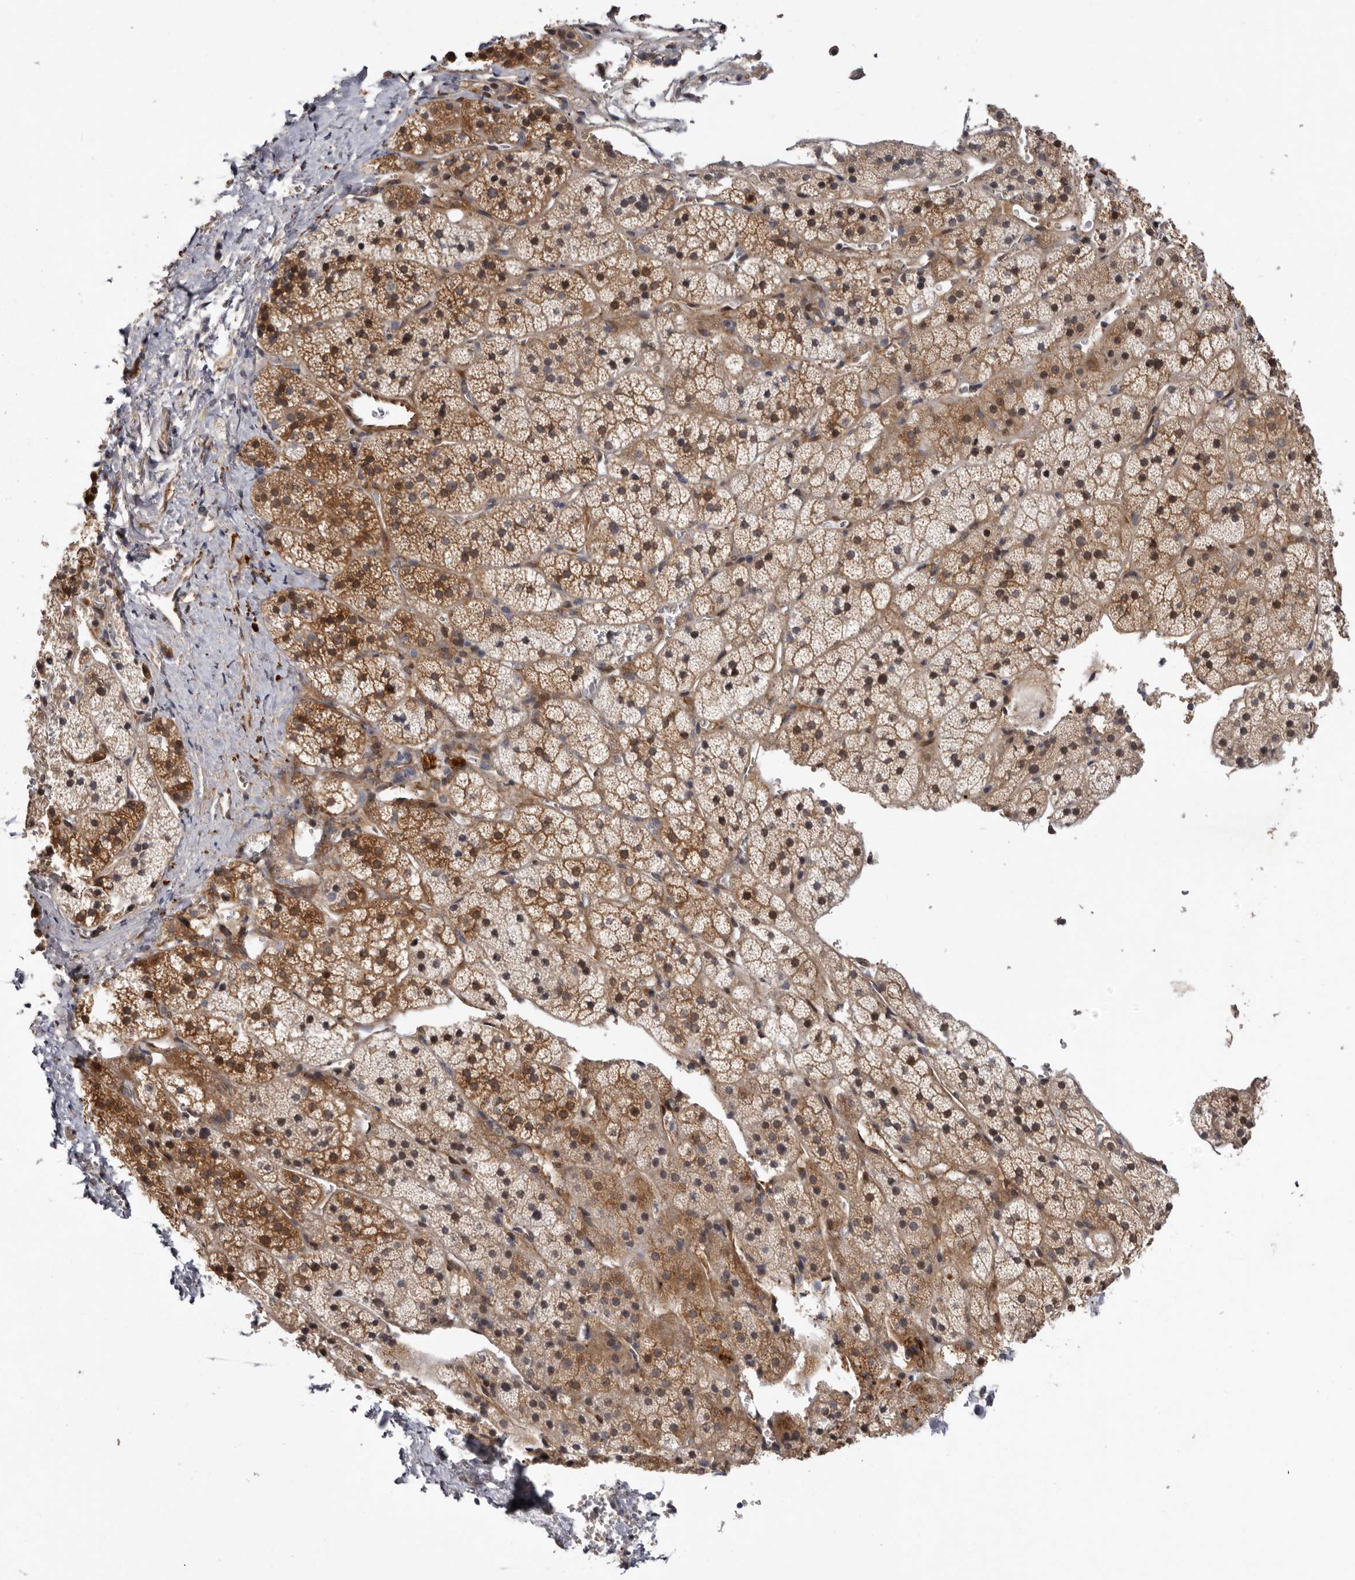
{"staining": {"intensity": "moderate", "quantity": ">75%", "location": "cytoplasmic/membranous,nuclear"}, "tissue": "adrenal gland", "cell_type": "Glandular cells", "image_type": "normal", "snomed": [{"axis": "morphology", "description": "Normal tissue, NOS"}, {"axis": "topography", "description": "Adrenal gland"}], "caption": "Immunohistochemistry (IHC) staining of benign adrenal gland, which shows medium levels of moderate cytoplasmic/membranous,nuclear positivity in approximately >75% of glandular cells indicating moderate cytoplasmic/membranous,nuclear protein staining. The staining was performed using DAB (3,3'-diaminobenzidine) (brown) for protein detection and nuclei were counterstained in hematoxylin (blue).", "gene": "SBDS", "patient": {"sex": "female", "age": 44}}